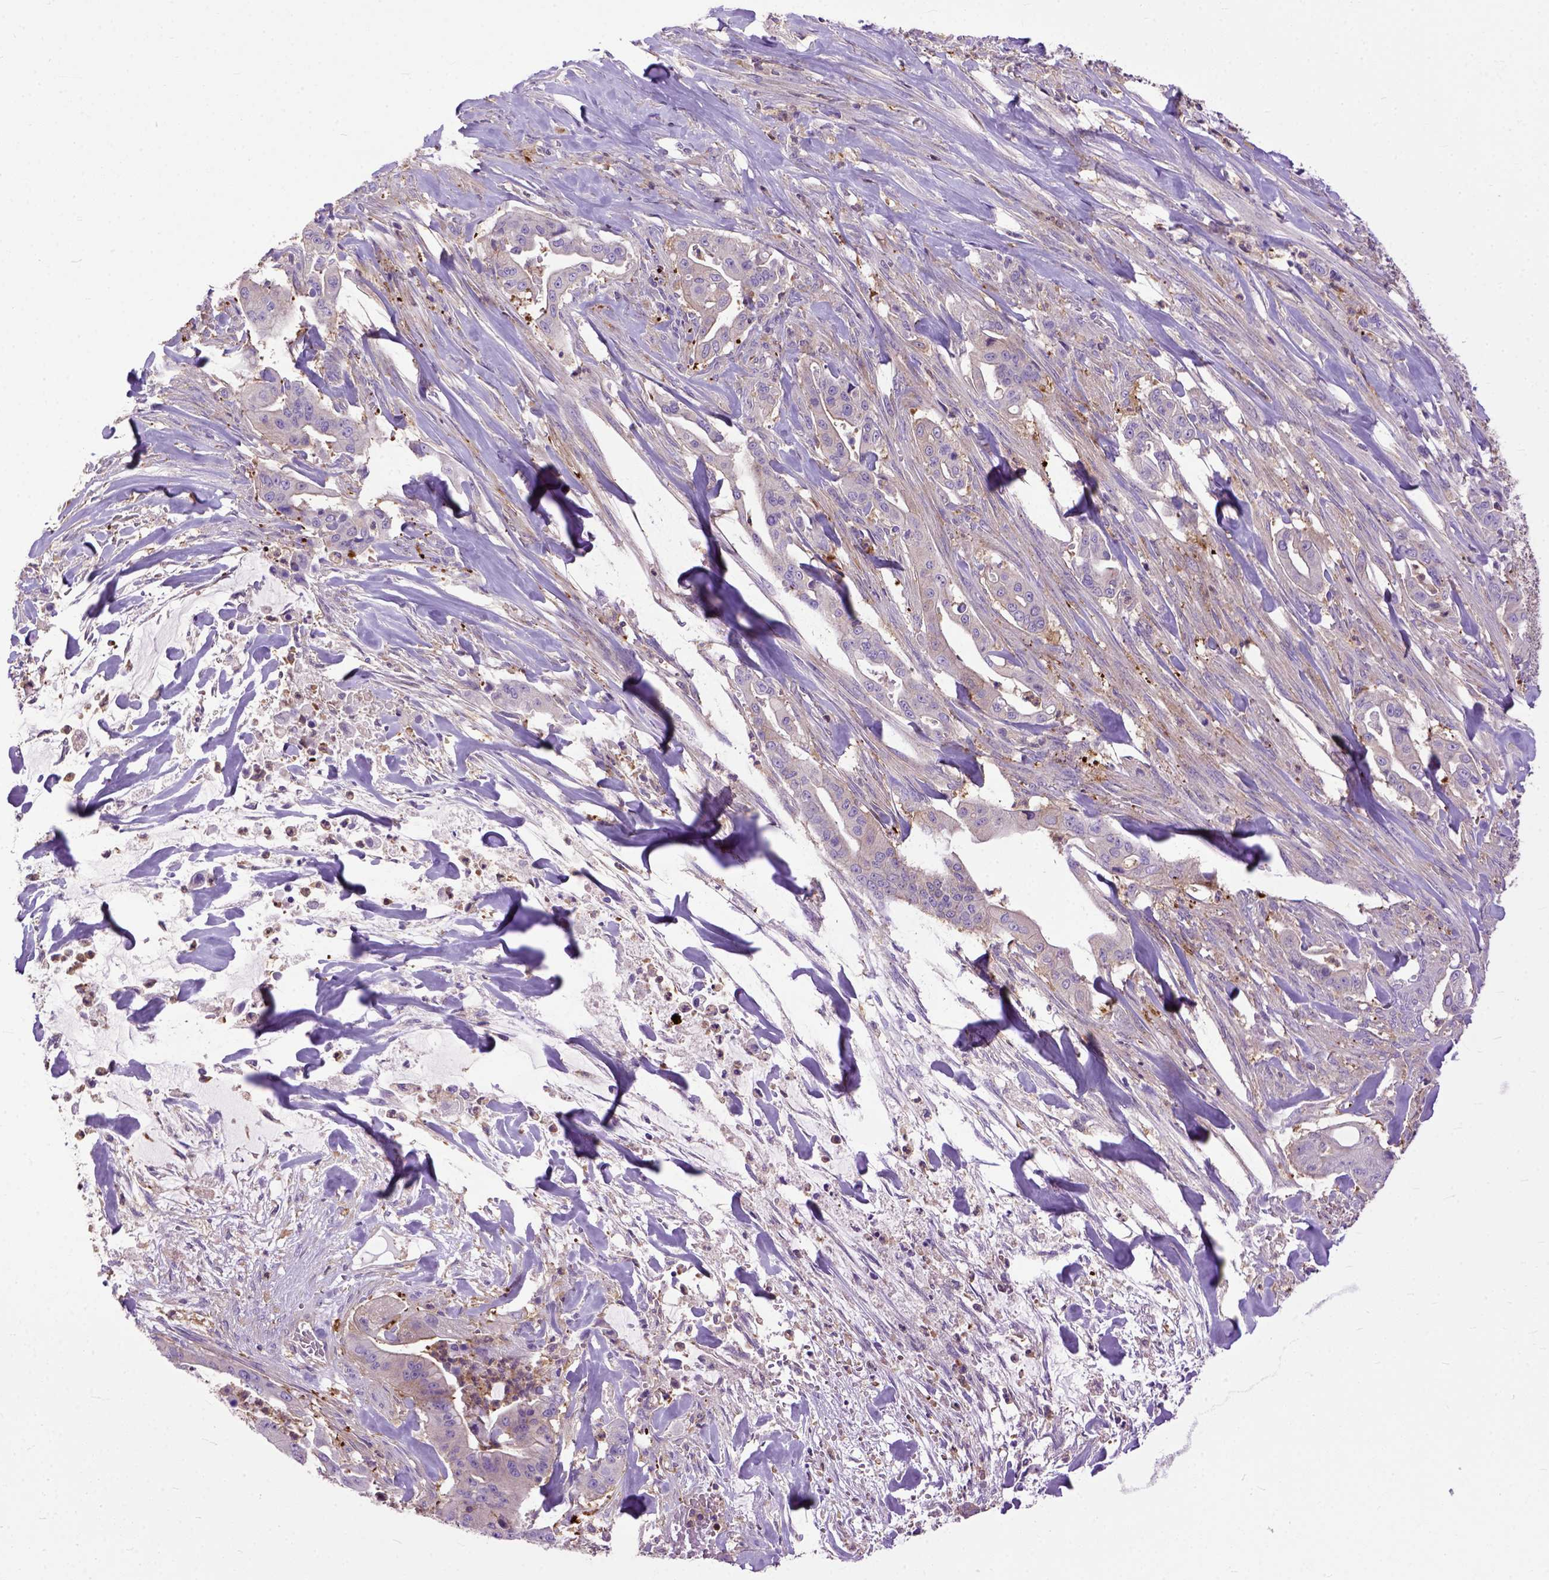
{"staining": {"intensity": "weak", "quantity": "25%-75%", "location": "cytoplasmic/membranous"}, "tissue": "pancreatic cancer", "cell_type": "Tumor cells", "image_type": "cancer", "snomed": [{"axis": "morphology", "description": "Normal tissue, NOS"}, {"axis": "morphology", "description": "Inflammation, NOS"}, {"axis": "morphology", "description": "Adenocarcinoma, NOS"}, {"axis": "topography", "description": "Pancreas"}], "caption": "Immunohistochemistry (DAB (3,3'-diaminobenzidine)) staining of adenocarcinoma (pancreatic) displays weak cytoplasmic/membranous protein expression in approximately 25%-75% of tumor cells.", "gene": "NAMPT", "patient": {"sex": "male", "age": 57}}